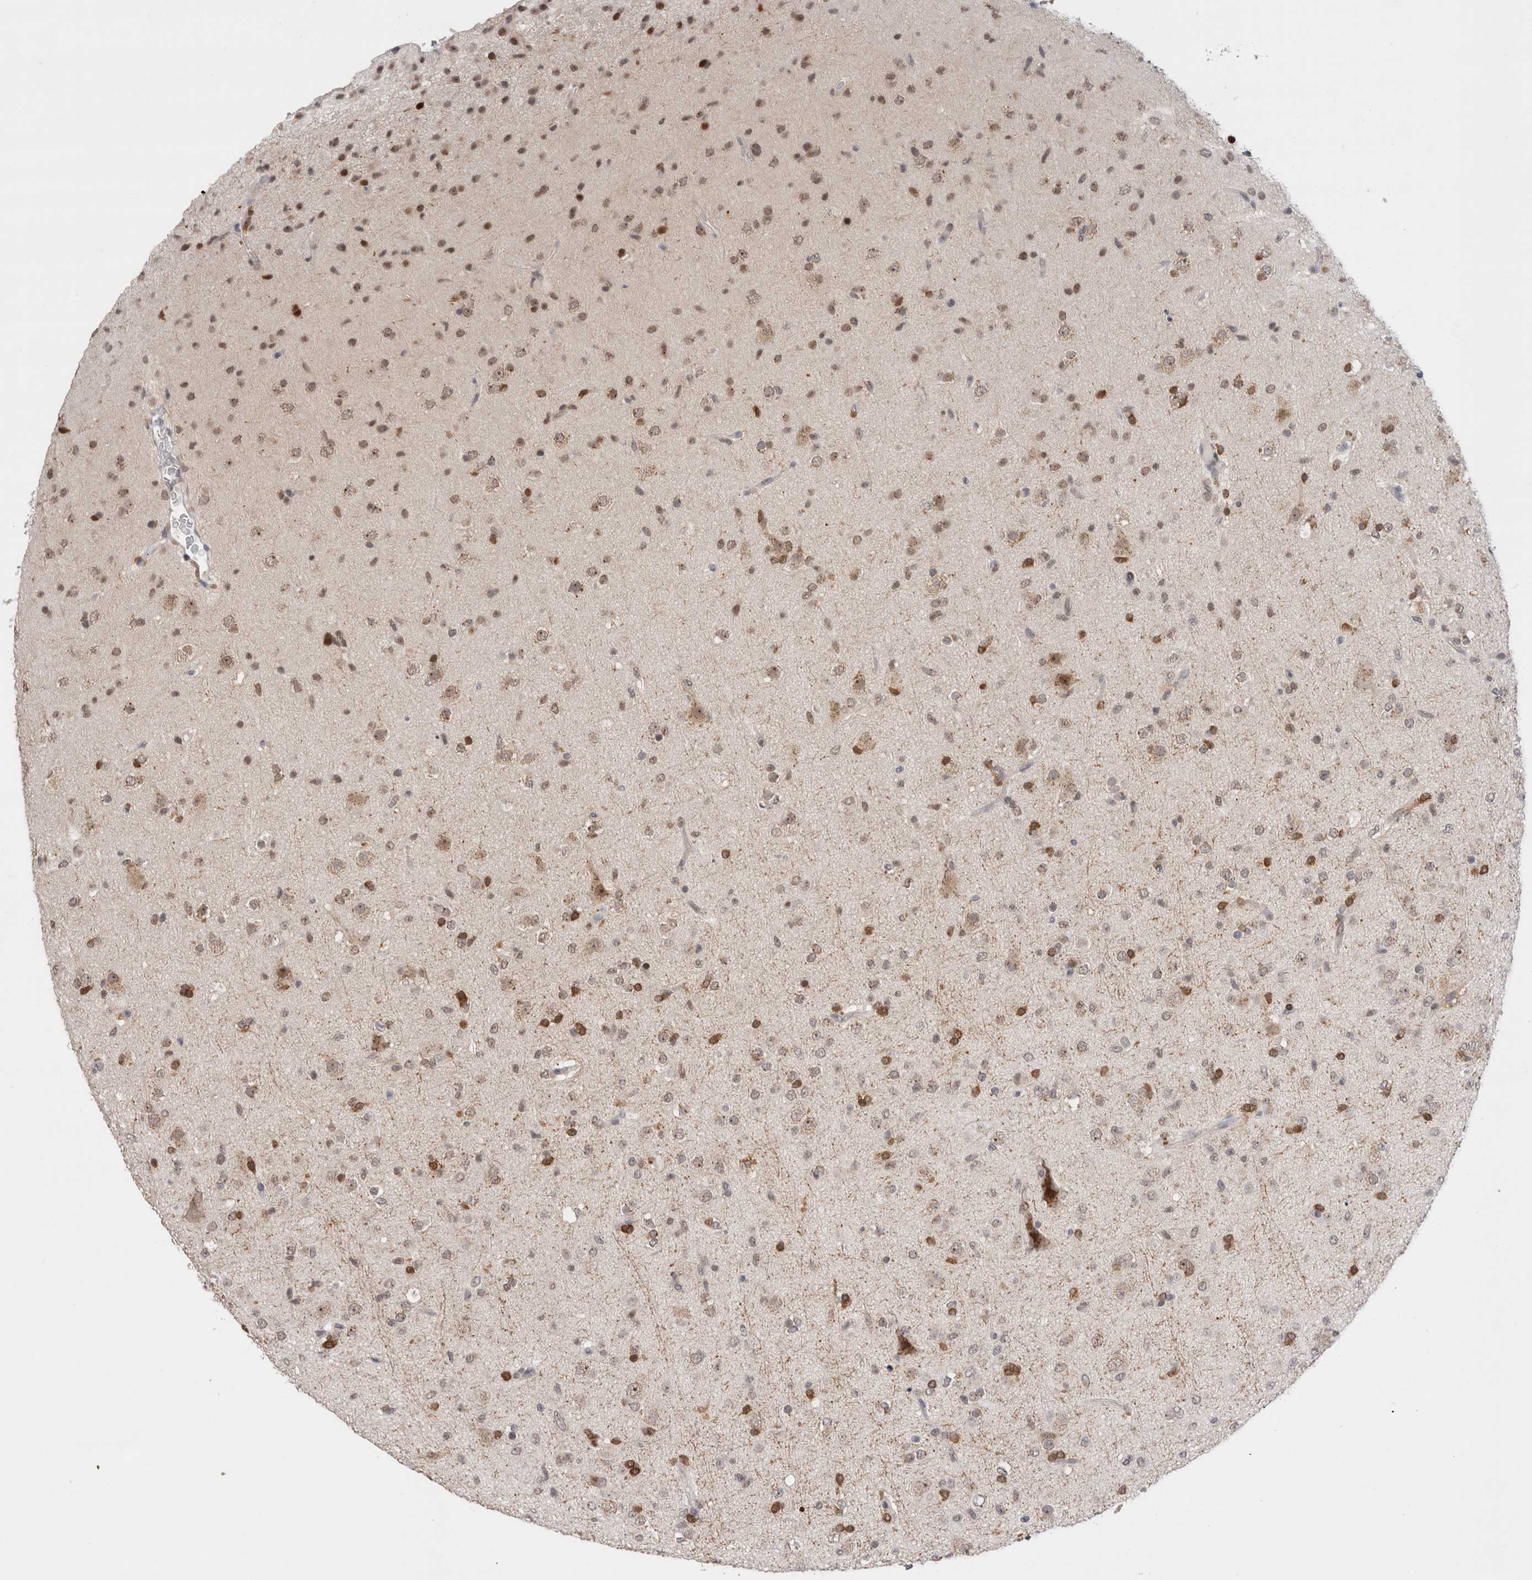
{"staining": {"intensity": "moderate", "quantity": "25%-75%", "location": "cytoplasmic/membranous,nuclear"}, "tissue": "glioma", "cell_type": "Tumor cells", "image_type": "cancer", "snomed": [{"axis": "morphology", "description": "Glioma, malignant, Low grade"}, {"axis": "topography", "description": "Brain"}], "caption": "The micrograph shows staining of malignant glioma (low-grade), revealing moderate cytoplasmic/membranous and nuclear protein positivity (brown color) within tumor cells.", "gene": "ZNF521", "patient": {"sex": "male", "age": 65}}